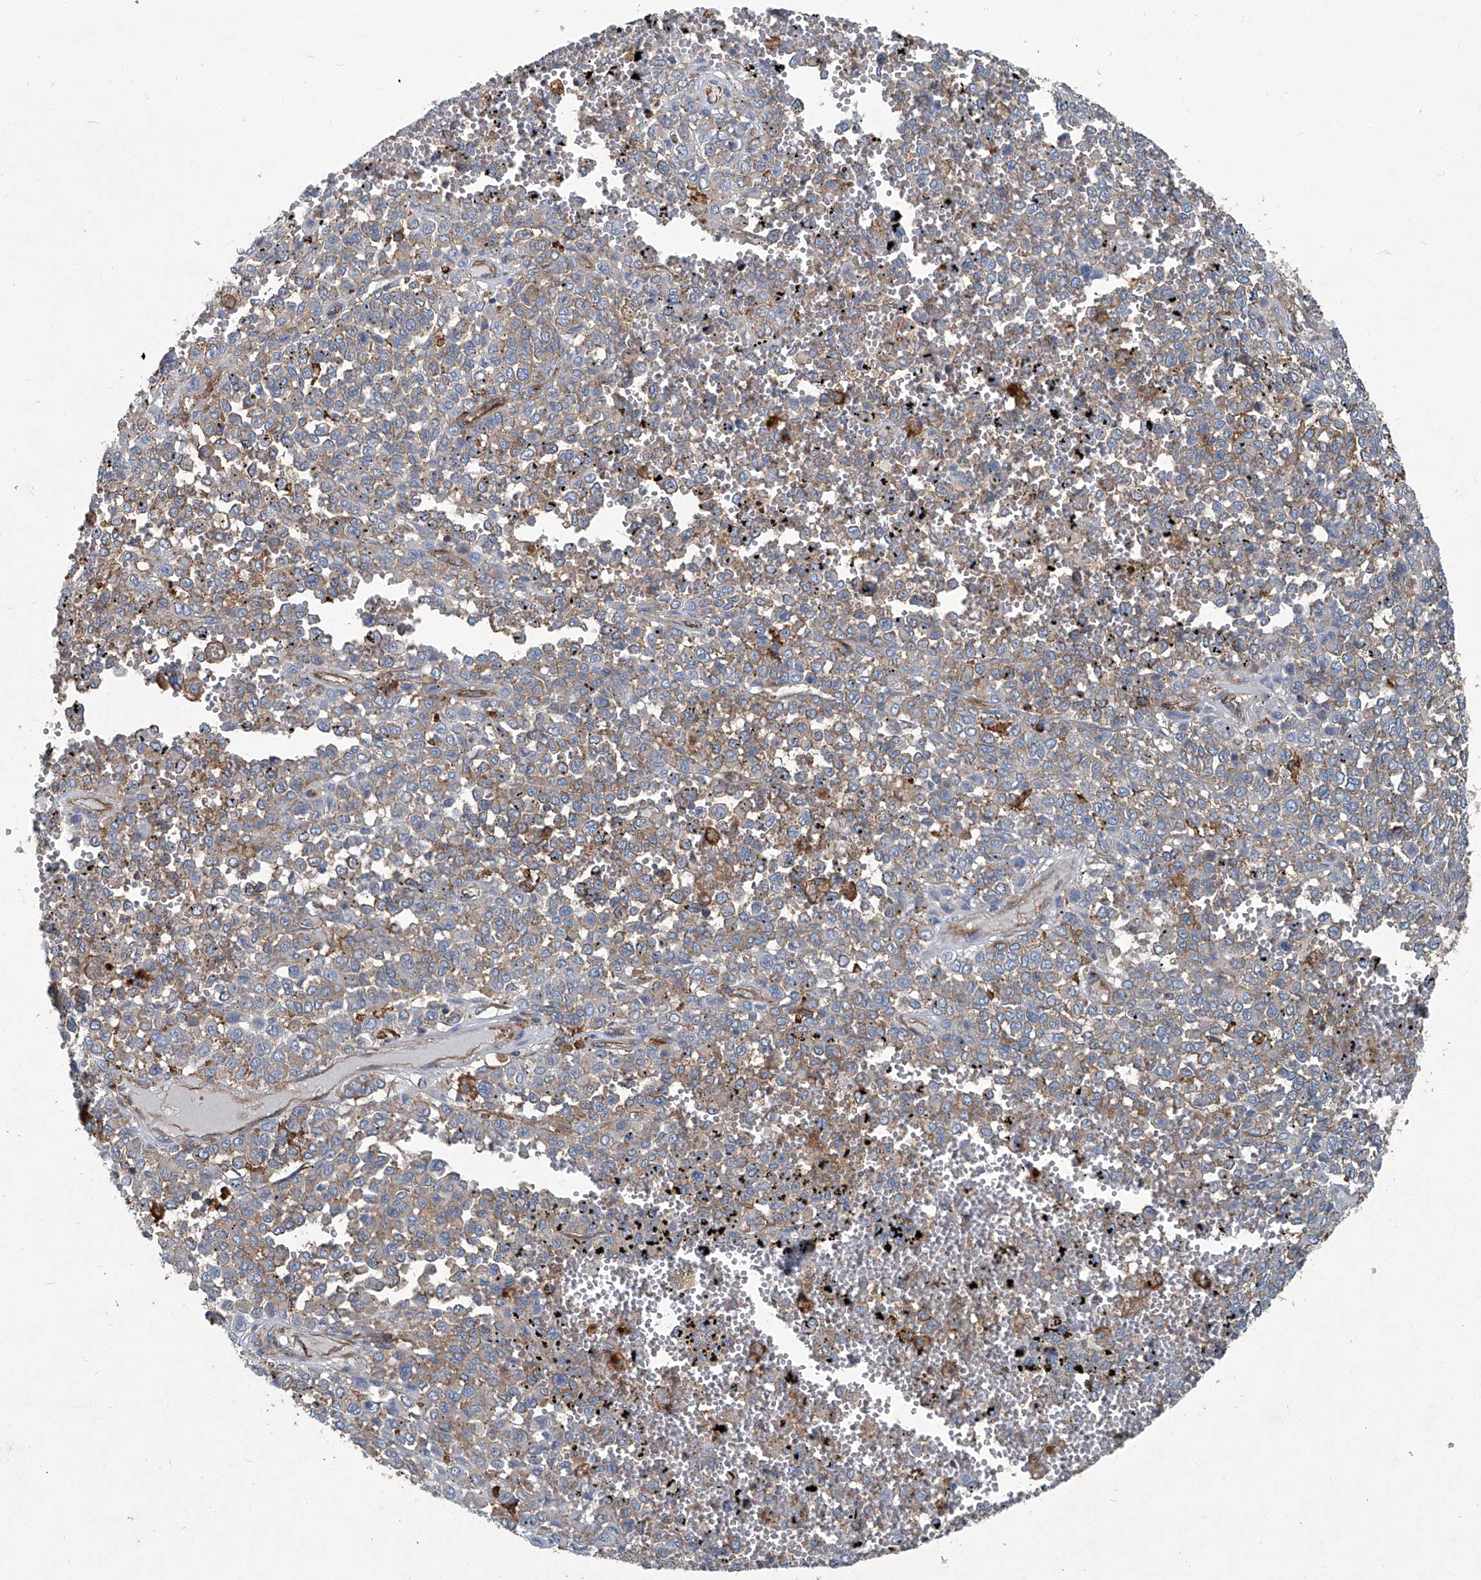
{"staining": {"intensity": "weak", "quantity": "<25%", "location": "cytoplasmic/membranous"}, "tissue": "melanoma", "cell_type": "Tumor cells", "image_type": "cancer", "snomed": [{"axis": "morphology", "description": "Malignant melanoma, Metastatic site"}, {"axis": "topography", "description": "Pancreas"}], "caption": "Tumor cells show no significant protein positivity in melanoma.", "gene": "PIGH", "patient": {"sex": "female", "age": 30}}